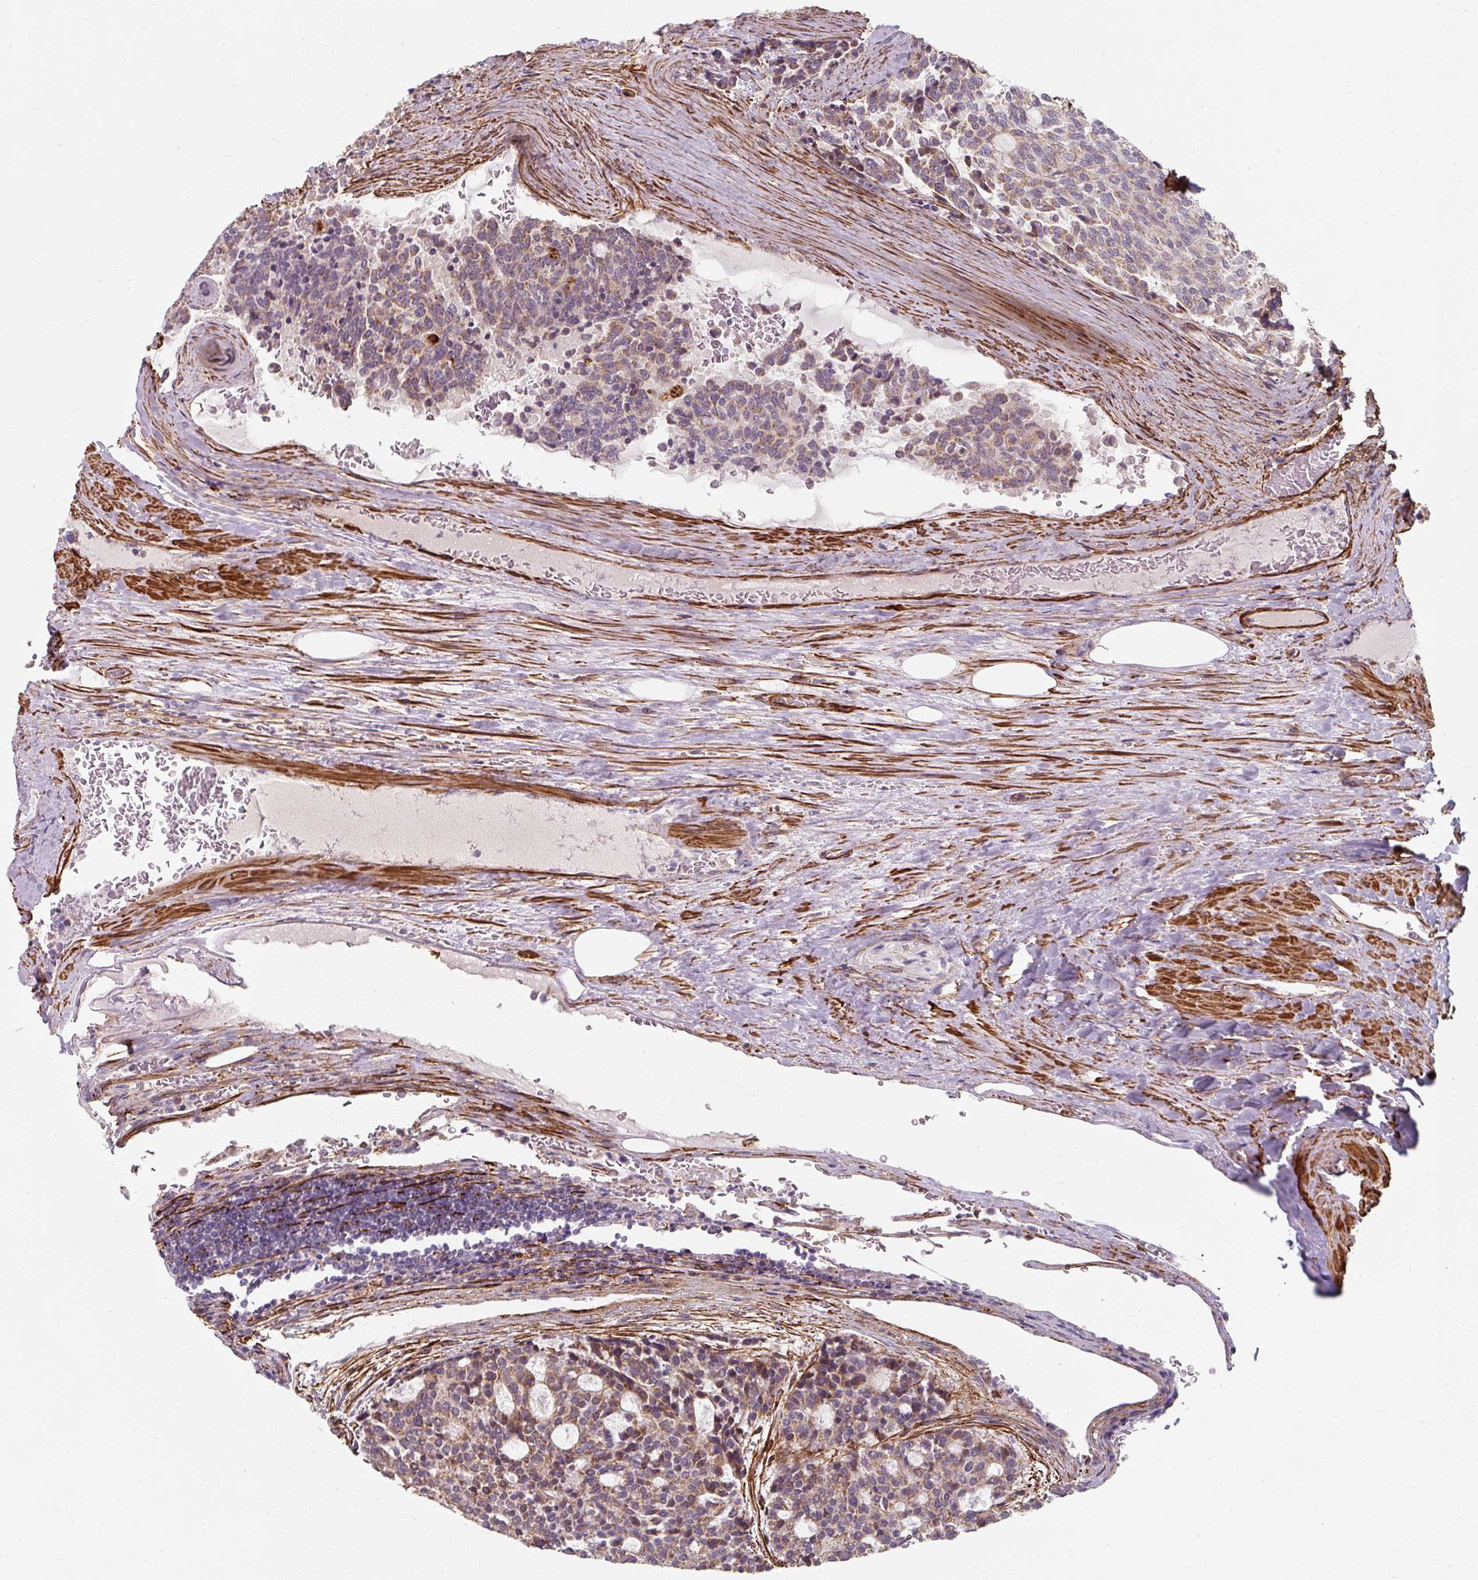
{"staining": {"intensity": "weak", "quantity": "25%-75%", "location": "cytoplasmic/membranous"}, "tissue": "carcinoid", "cell_type": "Tumor cells", "image_type": "cancer", "snomed": [{"axis": "morphology", "description": "Carcinoid, malignant, NOS"}, {"axis": "topography", "description": "Pancreas"}], "caption": "Weak cytoplasmic/membranous protein staining is identified in approximately 25%-75% of tumor cells in malignant carcinoid.", "gene": "MRPS5", "patient": {"sex": "female", "age": 54}}